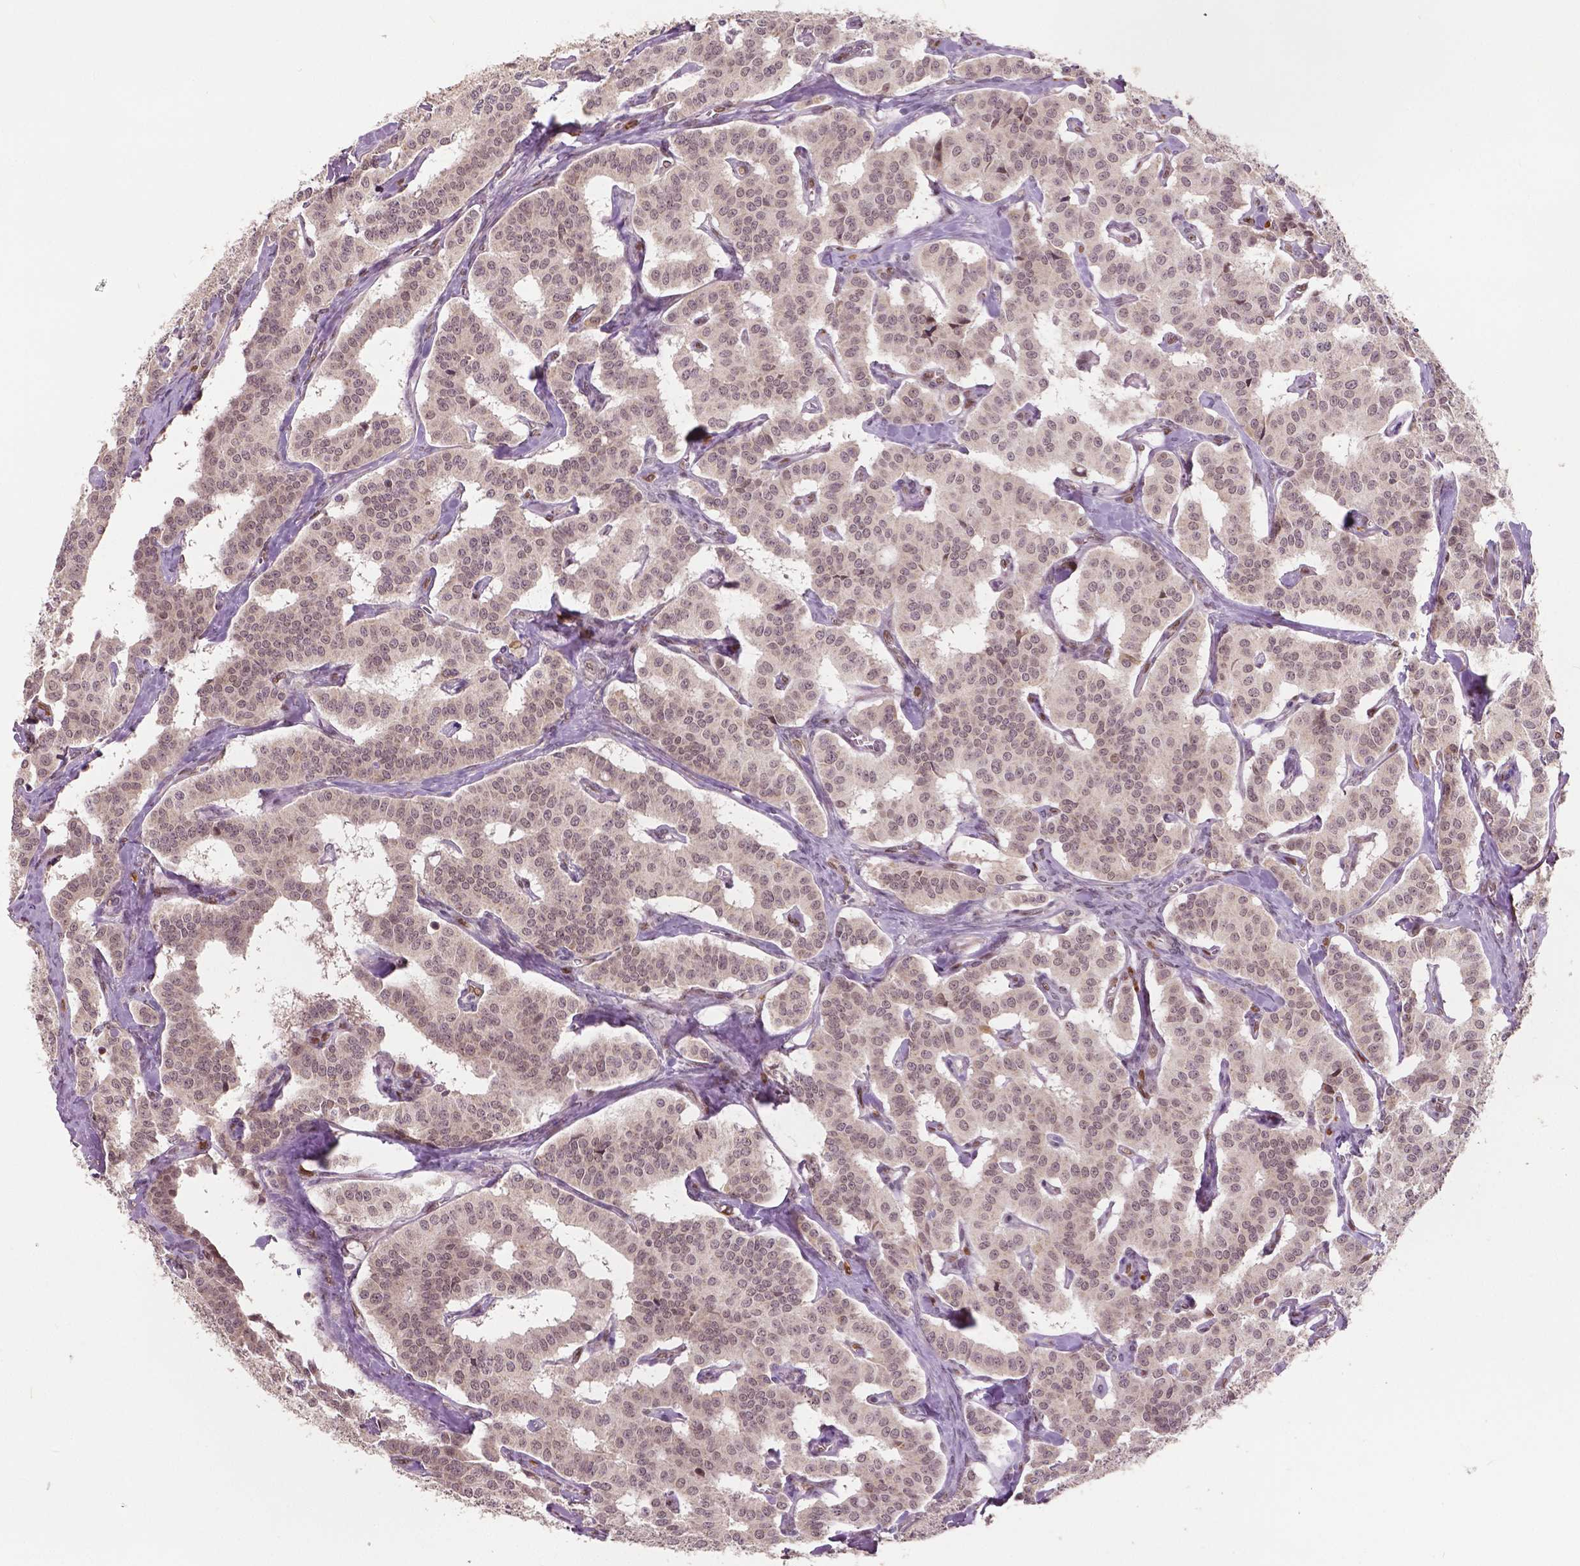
{"staining": {"intensity": "negative", "quantity": "none", "location": "none"}, "tissue": "carcinoid", "cell_type": "Tumor cells", "image_type": "cancer", "snomed": [{"axis": "morphology", "description": "Carcinoid, malignant, NOS"}, {"axis": "topography", "description": "Lung"}], "caption": "DAB (3,3'-diaminobenzidine) immunohistochemical staining of carcinoid (malignant) shows no significant expression in tumor cells.", "gene": "HMBOX1", "patient": {"sex": "female", "age": 46}}